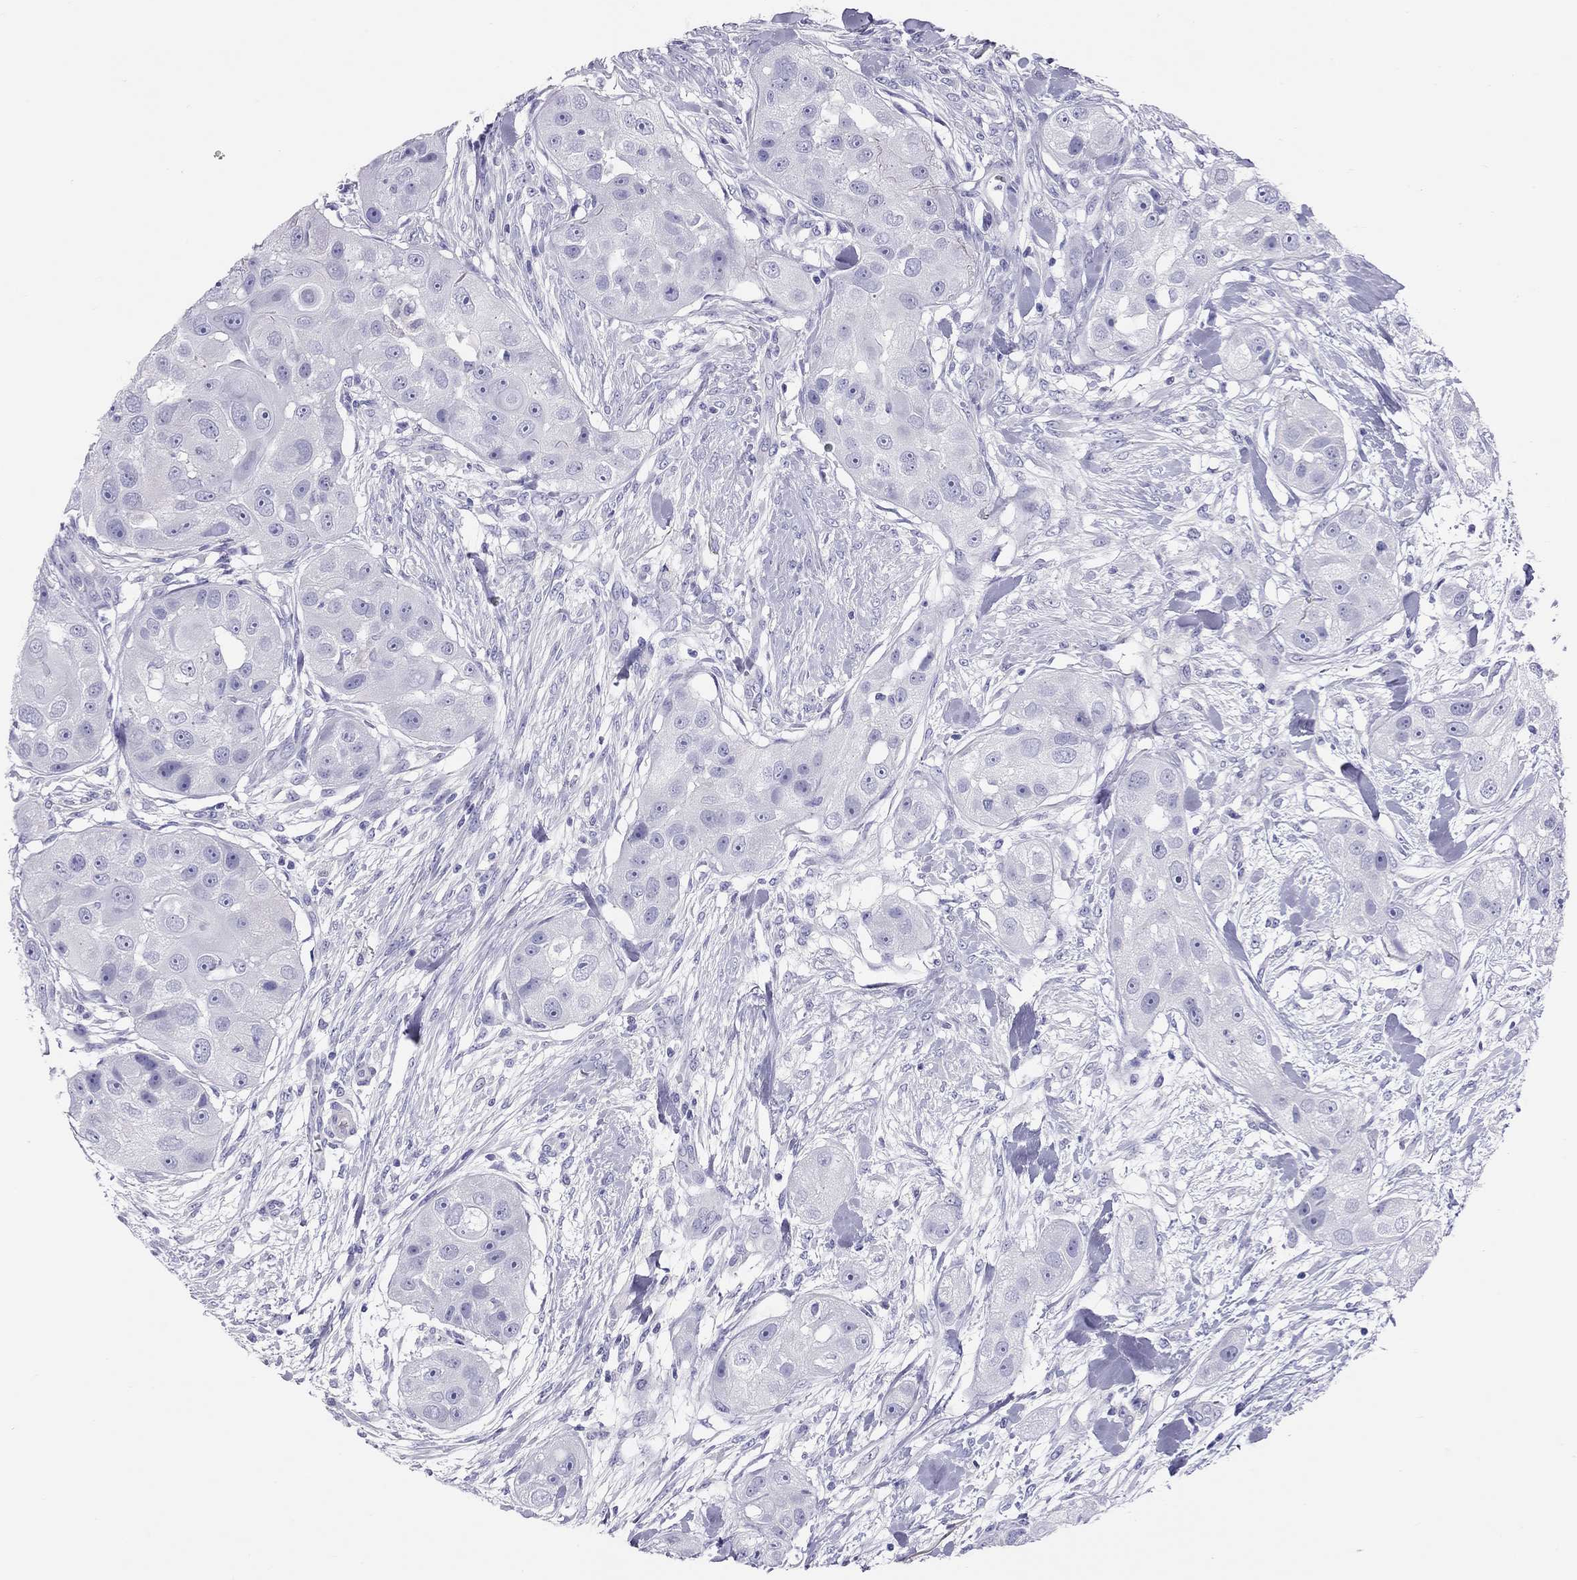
{"staining": {"intensity": "negative", "quantity": "none", "location": "none"}, "tissue": "head and neck cancer", "cell_type": "Tumor cells", "image_type": "cancer", "snomed": [{"axis": "morphology", "description": "Squamous cell carcinoma, NOS"}, {"axis": "topography", "description": "Head-Neck"}], "caption": "Photomicrograph shows no significant protein staining in tumor cells of head and neck cancer (squamous cell carcinoma).", "gene": "PSMB11", "patient": {"sex": "male", "age": 51}}